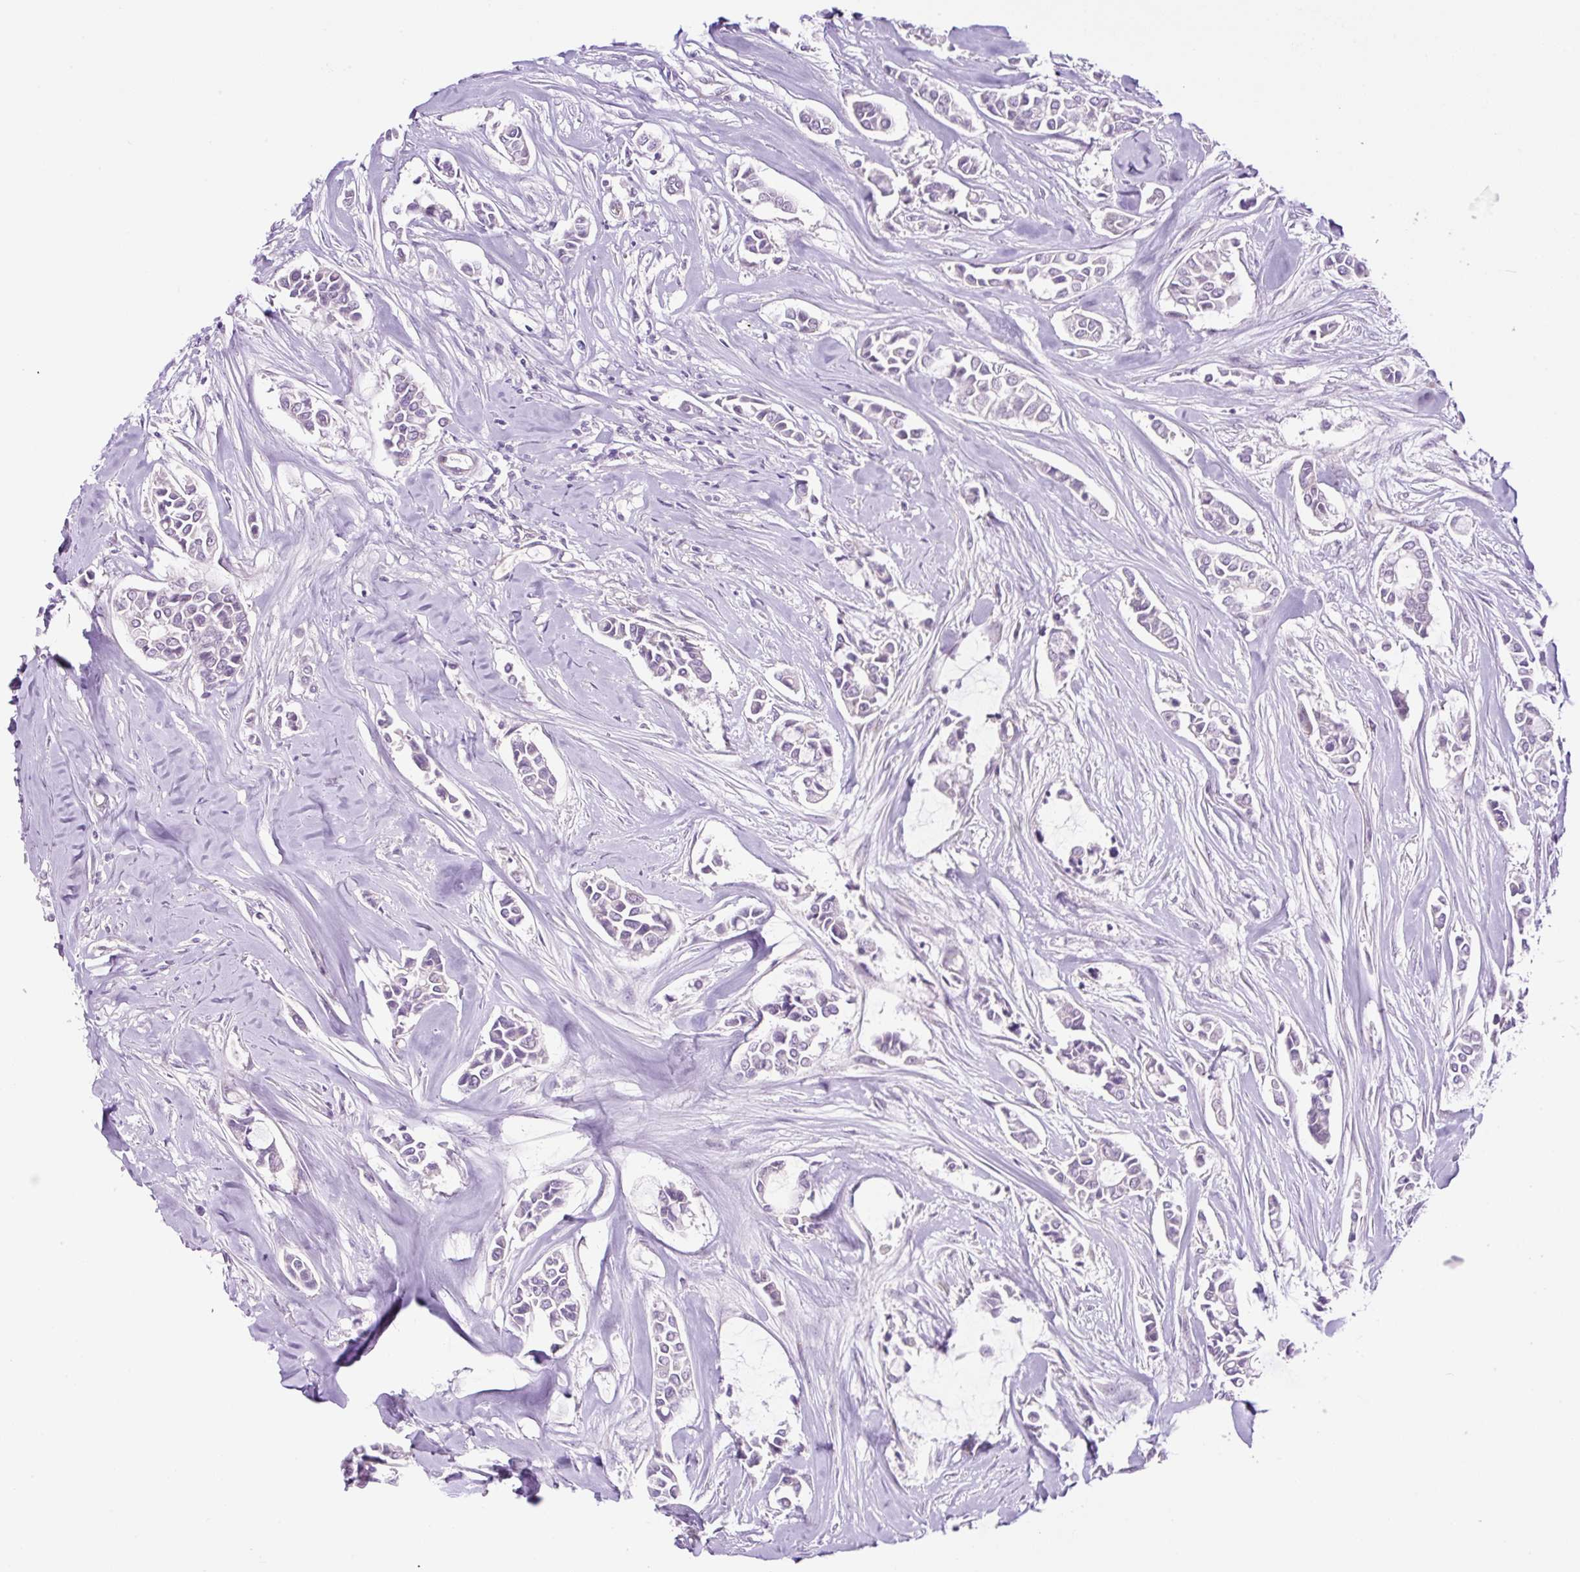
{"staining": {"intensity": "negative", "quantity": "none", "location": "none"}, "tissue": "breast cancer", "cell_type": "Tumor cells", "image_type": "cancer", "snomed": [{"axis": "morphology", "description": "Duct carcinoma"}, {"axis": "topography", "description": "Breast"}], "caption": "Breast cancer was stained to show a protein in brown. There is no significant expression in tumor cells. The staining is performed using DAB (3,3'-diaminobenzidine) brown chromogen with nuclei counter-stained in using hematoxylin.", "gene": "OGDHL", "patient": {"sex": "female", "age": 84}}